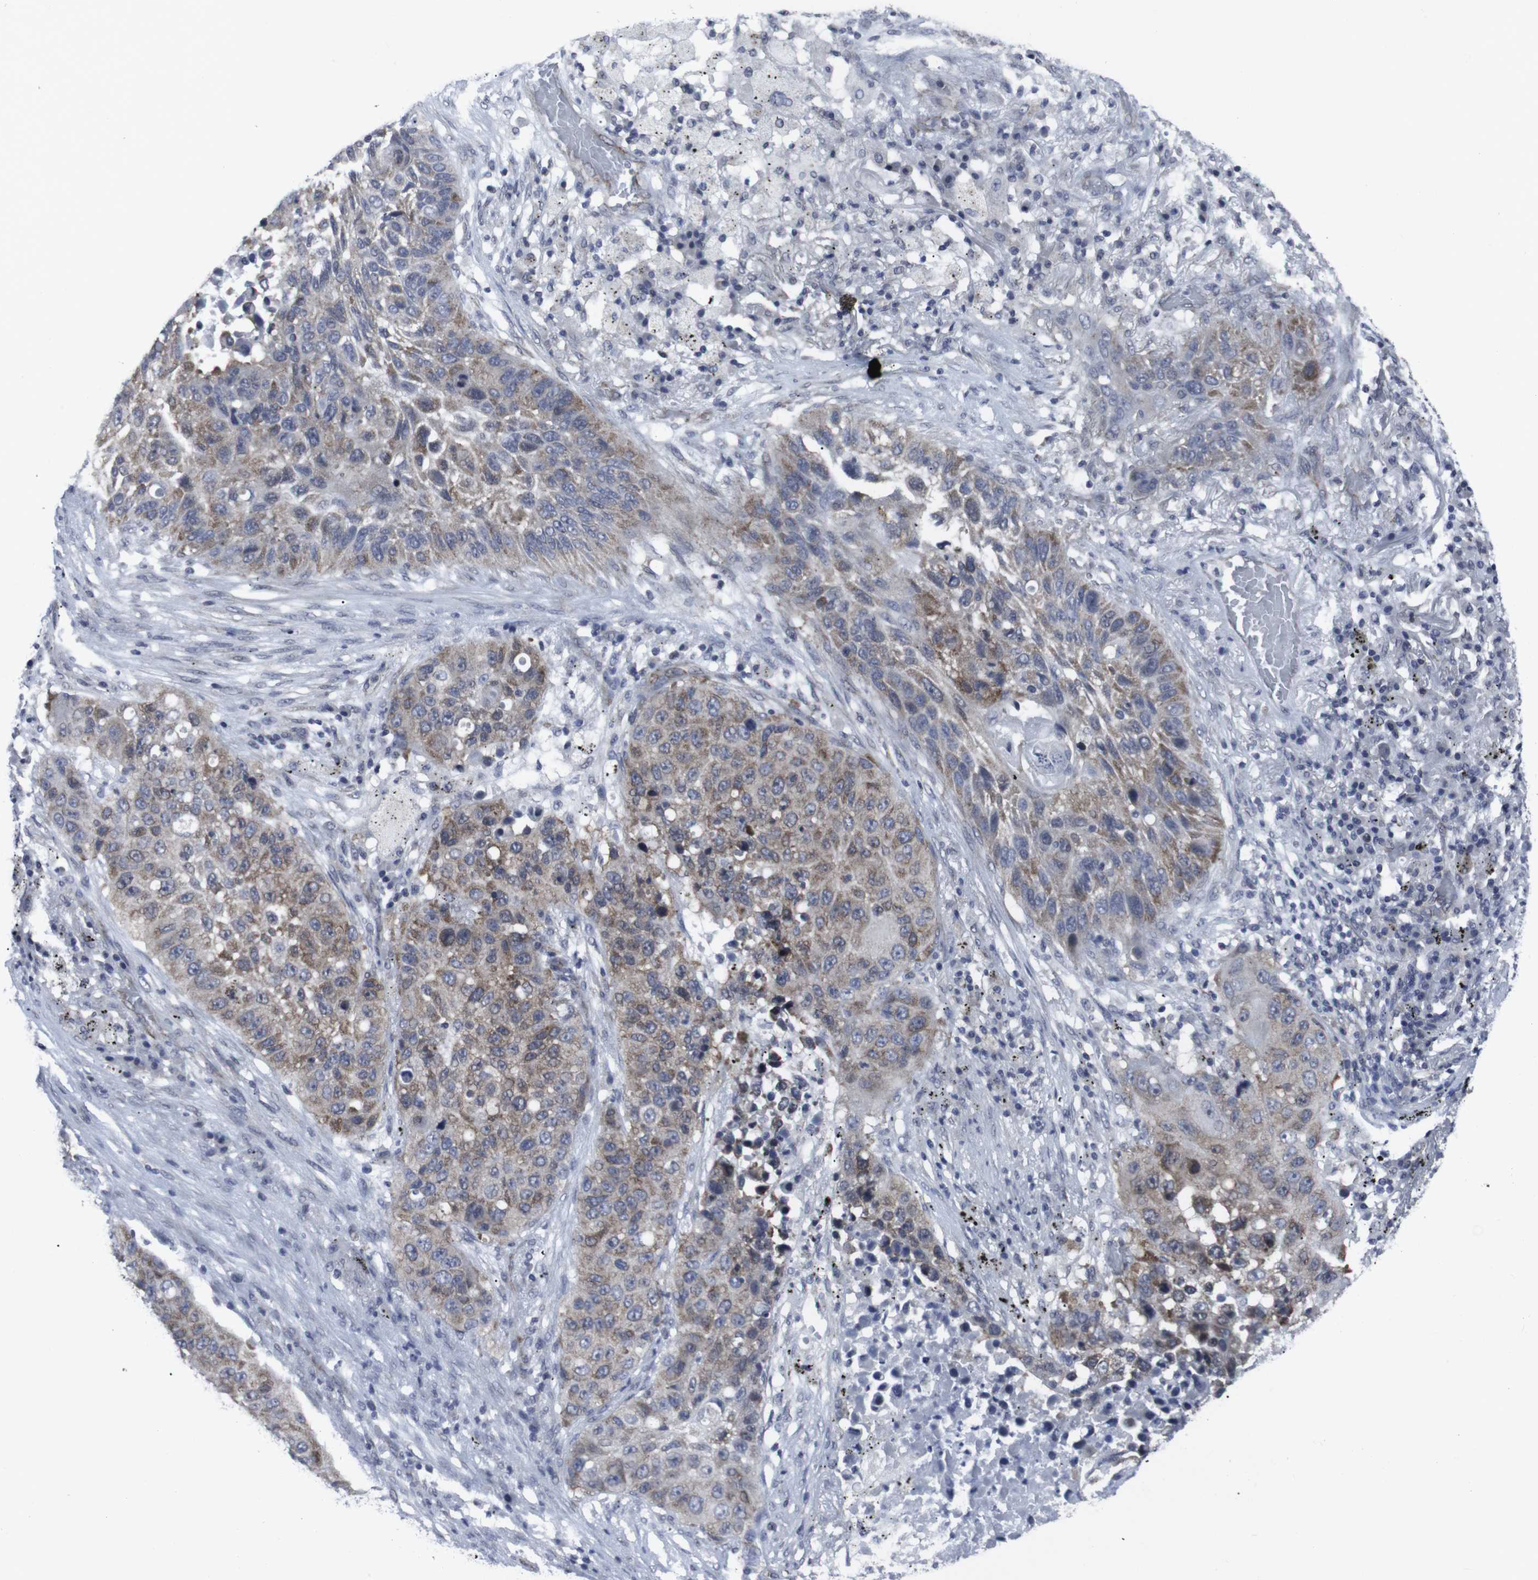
{"staining": {"intensity": "weak", "quantity": "25%-75%", "location": "cytoplasmic/membranous"}, "tissue": "lung cancer", "cell_type": "Tumor cells", "image_type": "cancer", "snomed": [{"axis": "morphology", "description": "Squamous cell carcinoma, NOS"}, {"axis": "topography", "description": "Lung"}], "caption": "Immunohistochemical staining of human lung cancer (squamous cell carcinoma) reveals low levels of weak cytoplasmic/membranous positivity in approximately 25%-75% of tumor cells. (DAB IHC with brightfield microscopy, high magnification).", "gene": "GEMIN2", "patient": {"sex": "male", "age": 57}}